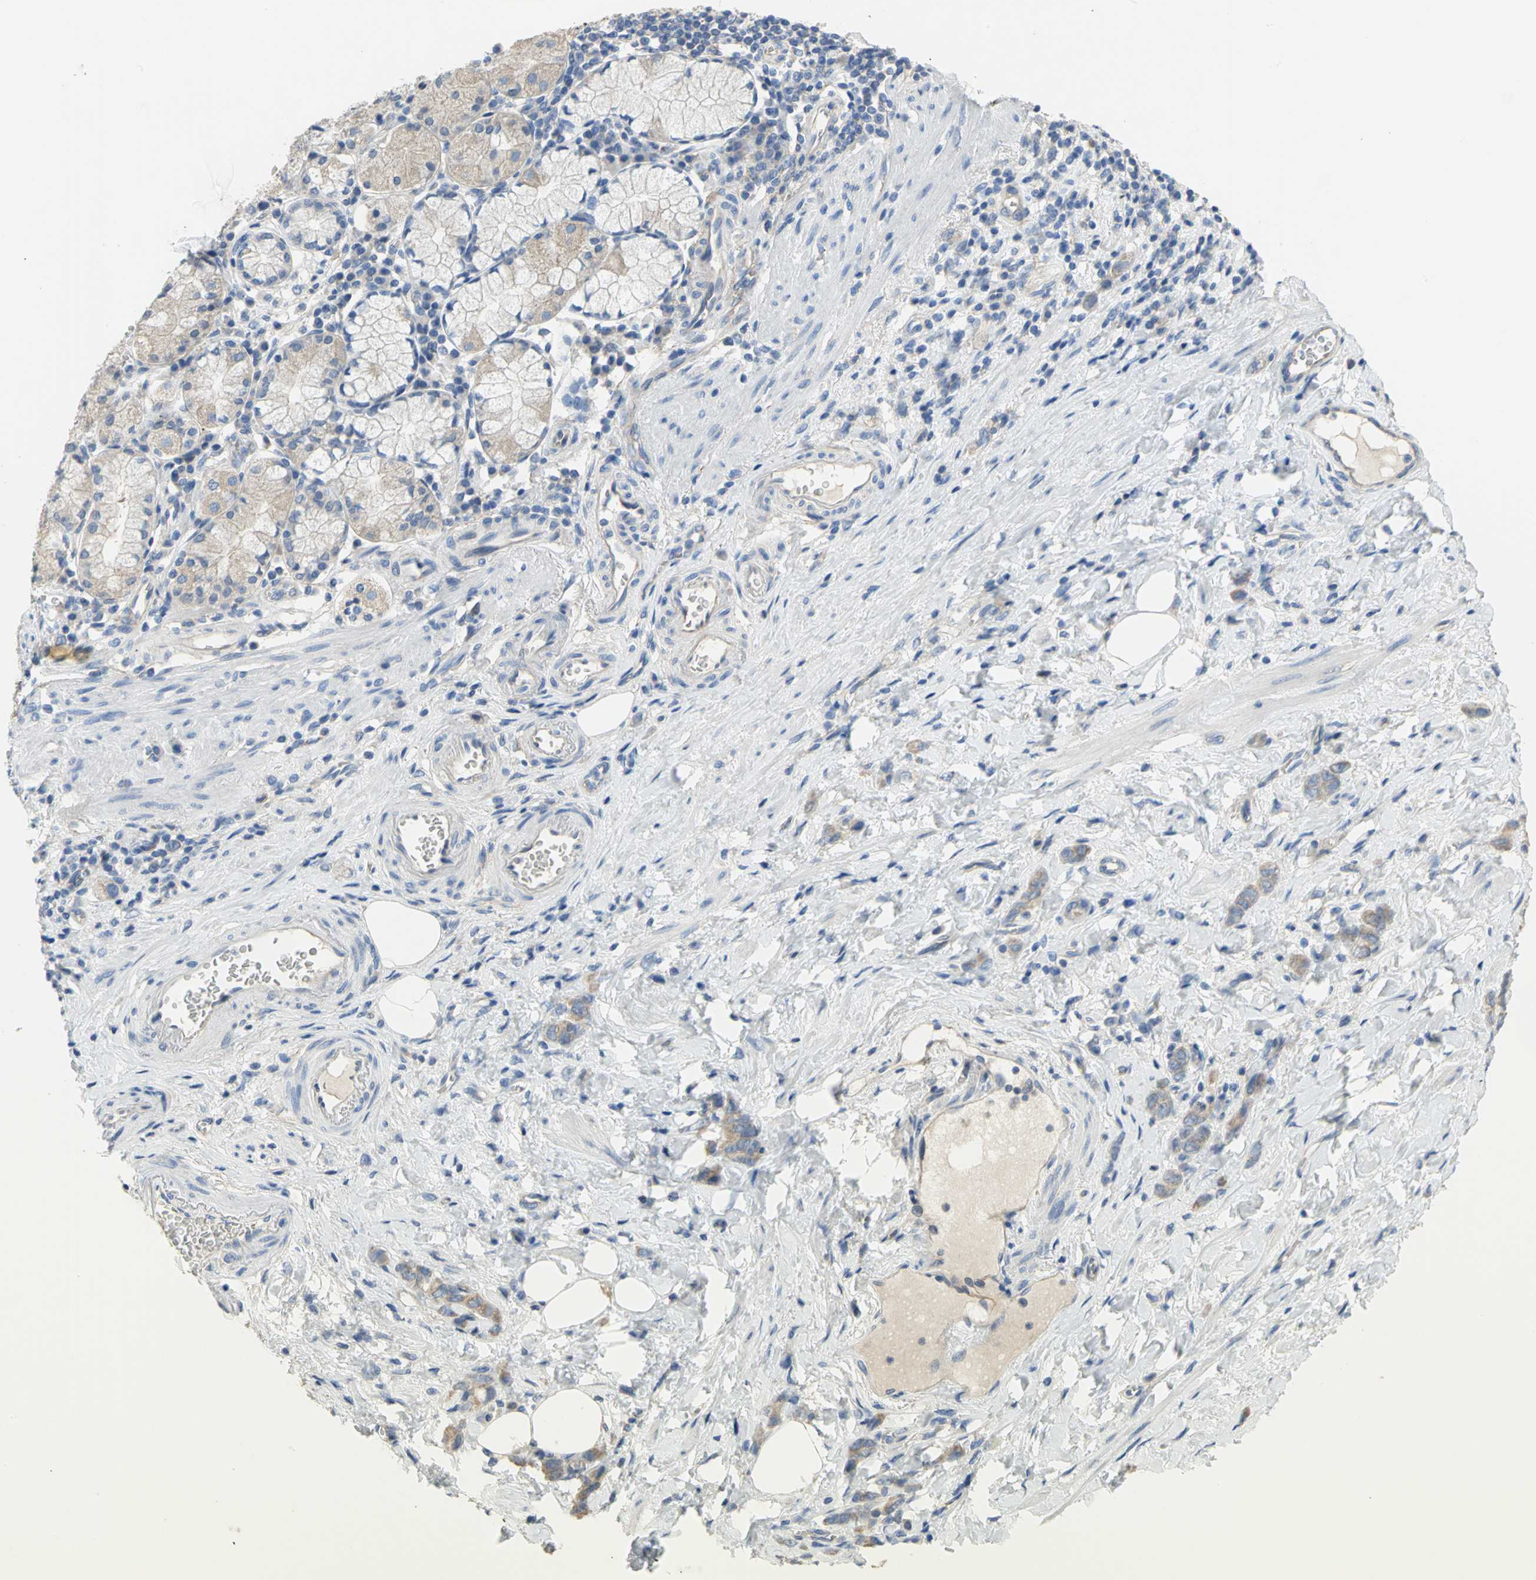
{"staining": {"intensity": "weak", "quantity": ">75%", "location": "cytoplasmic/membranous"}, "tissue": "stomach cancer", "cell_type": "Tumor cells", "image_type": "cancer", "snomed": [{"axis": "morphology", "description": "Adenocarcinoma, NOS"}, {"axis": "topography", "description": "Stomach"}], "caption": "Immunohistochemistry (IHC) of stomach adenocarcinoma displays low levels of weak cytoplasmic/membranous positivity in approximately >75% of tumor cells. Immunohistochemistry (IHC) stains the protein of interest in brown and the nuclei are stained blue.", "gene": "HTR1F", "patient": {"sex": "male", "age": 82}}